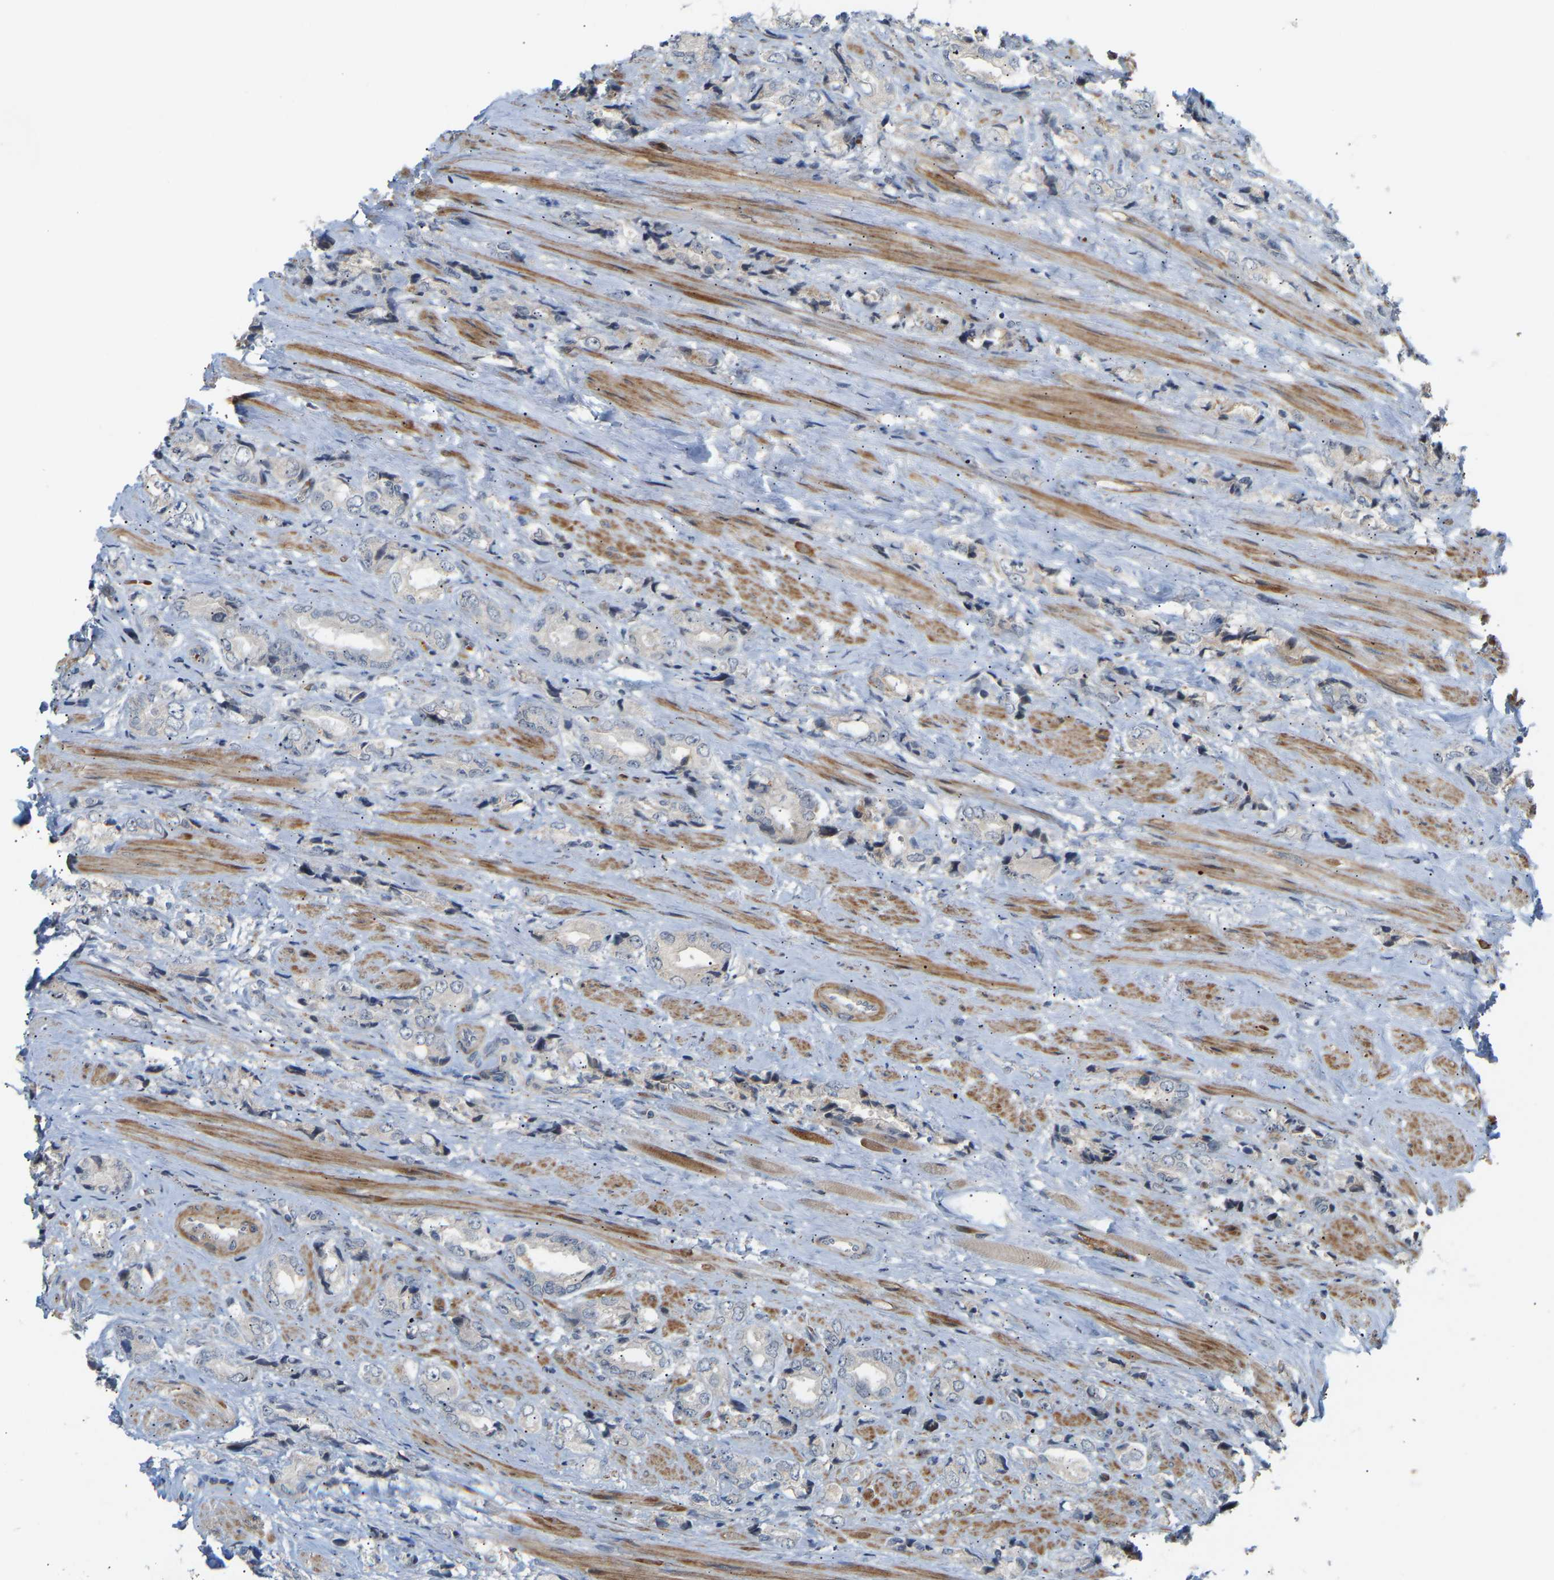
{"staining": {"intensity": "negative", "quantity": "none", "location": "none"}, "tissue": "prostate cancer", "cell_type": "Tumor cells", "image_type": "cancer", "snomed": [{"axis": "morphology", "description": "Adenocarcinoma, High grade"}, {"axis": "topography", "description": "Prostate"}], "caption": "DAB immunohistochemical staining of prostate adenocarcinoma (high-grade) reveals no significant positivity in tumor cells. Brightfield microscopy of immunohistochemistry stained with DAB (3,3'-diaminobenzidine) (brown) and hematoxylin (blue), captured at high magnification.", "gene": "POGLUT2", "patient": {"sex": "male", "age": 61}}